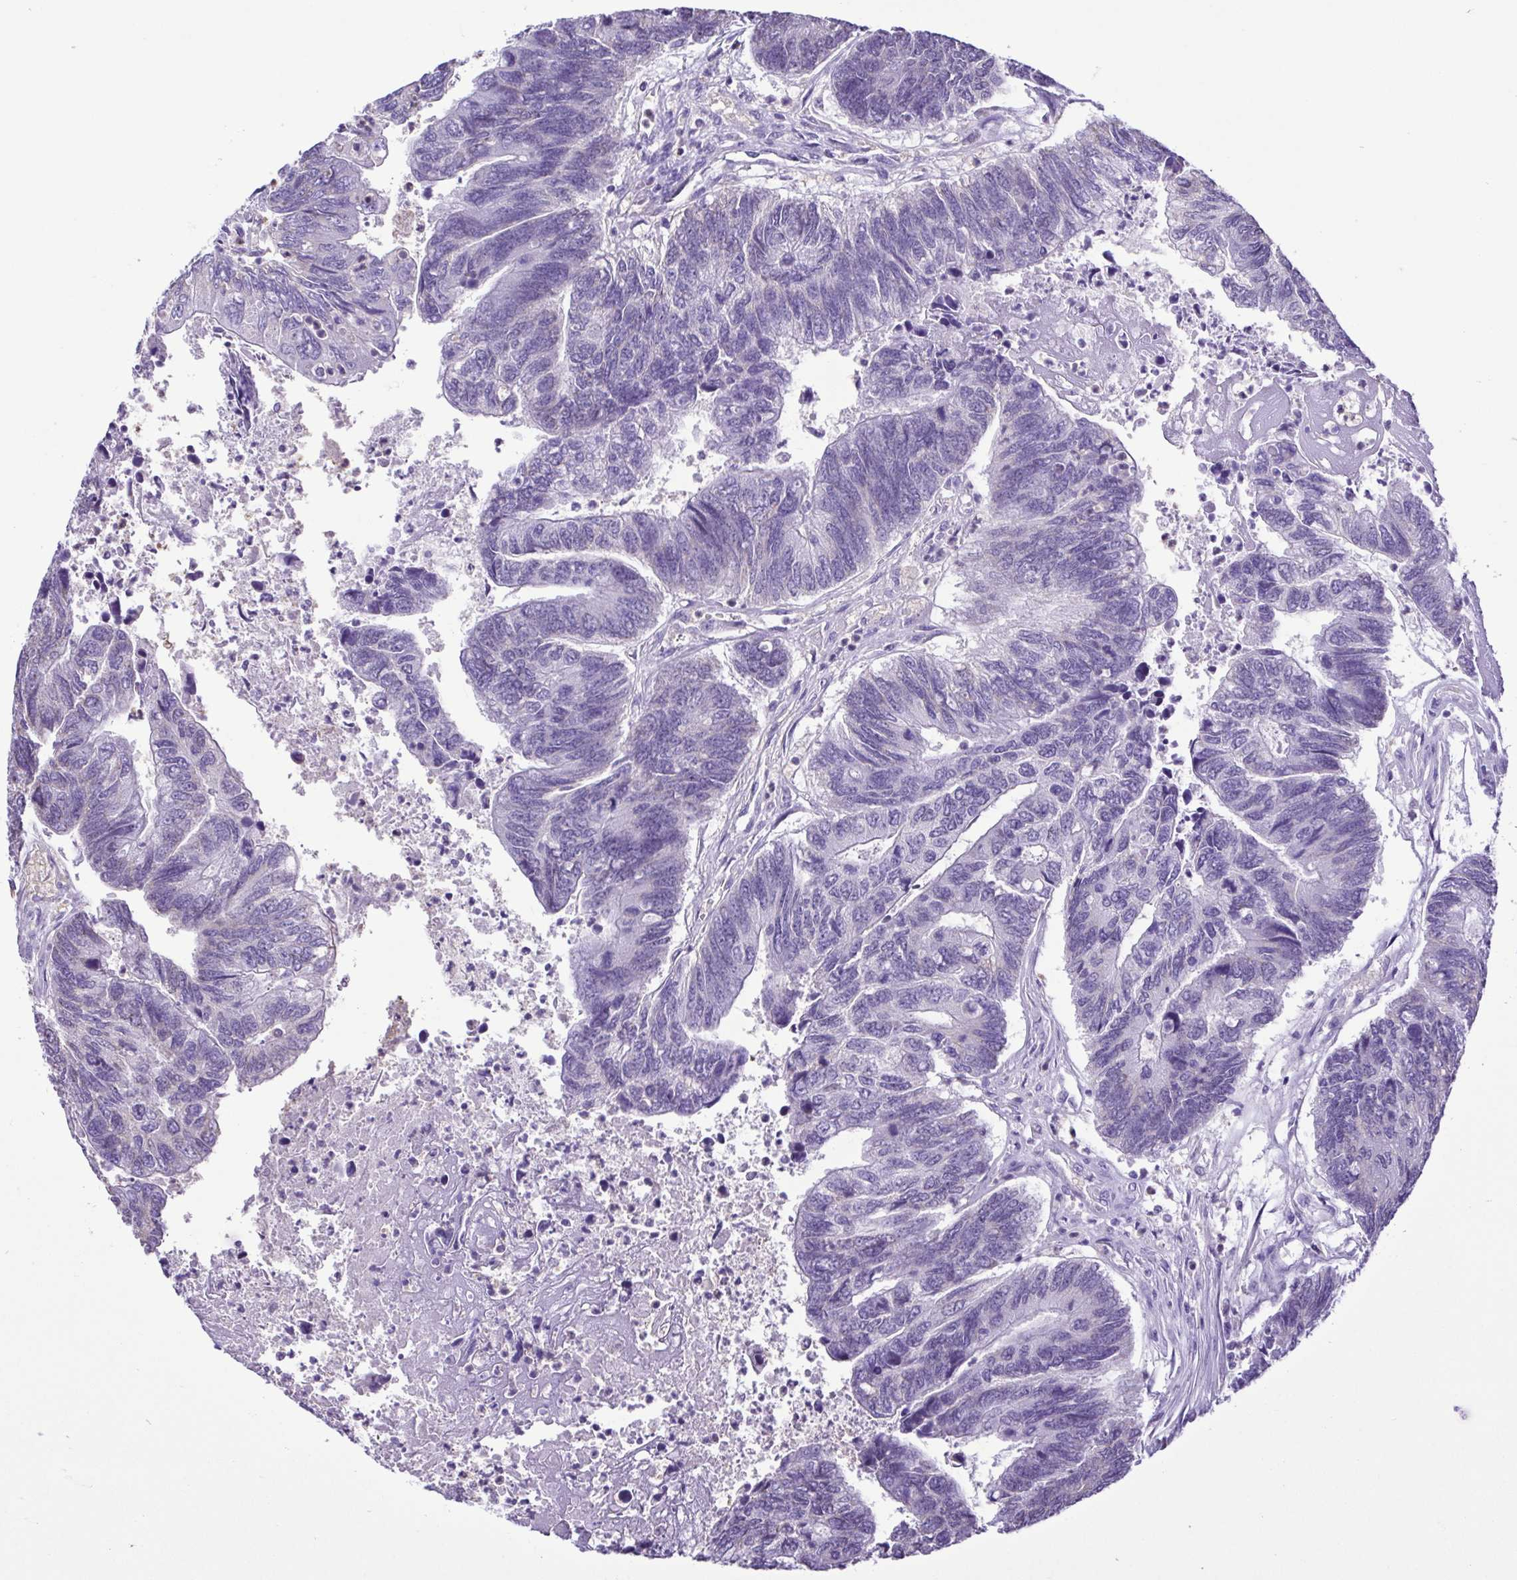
{"staining": {"intensity": "negative", "quantity": "none", "location": "none"}, "tissue": "colorectal cancer", "cell_type": "Tumor cells", "image_type": "cancer", "snomed": [{"axis": "morphology", "description": "Adenocarcinoma, NOS"}, {"axis": "topography", "description": "Colon"}], "caption": "An image of colorectal cancer stained for a protein exhibits no brown staining in tumor cells.", "gene": "CBY2", "patient": {"sex": "female", "age": 67}}